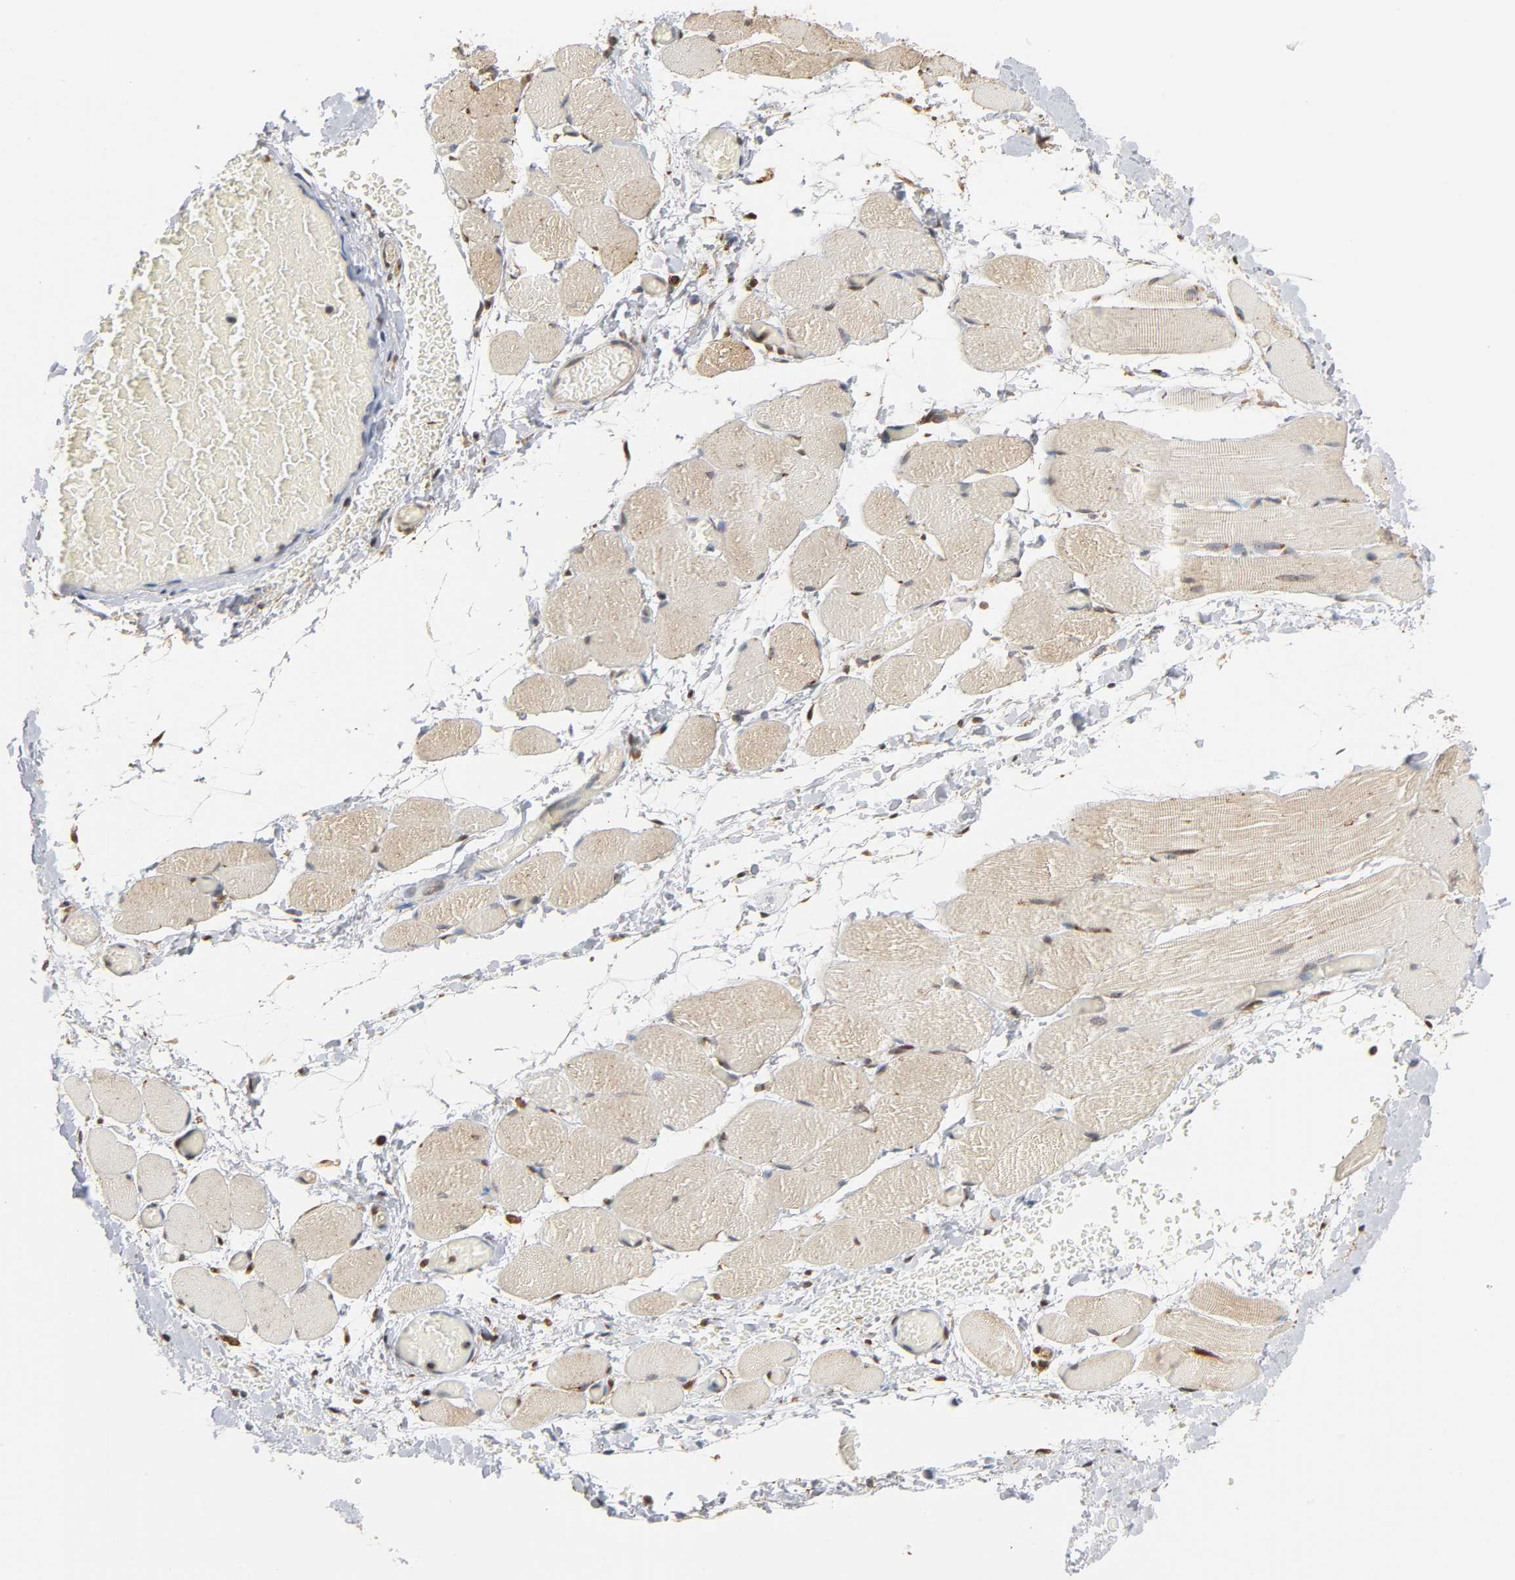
{"staining": {"intensity": "moderate", "quantity": "25%-75%", "location": "cytoplasmic/membranous"}, "tissue": "skeletal muscle", "cell_type": "Myocytes", "image_type": "normal", "snomed": [{"axis": "morphology", "description": "Normal tissue, NOS"}, {"axis": "topography", "description": "Skeletal muscle"}, {"axis": "topography", "description": "Soft tissue"}], "caption": "Protein analysis of normal skeletal muscle displays moderate cytoplasmic/membranous staining in approximately 25%-75% of myocytes. Ihc stains the protein in brown and the nuclei are stained blue.", "gene": "ANXA11", "patient": {"sex": "female", "age": 58}}